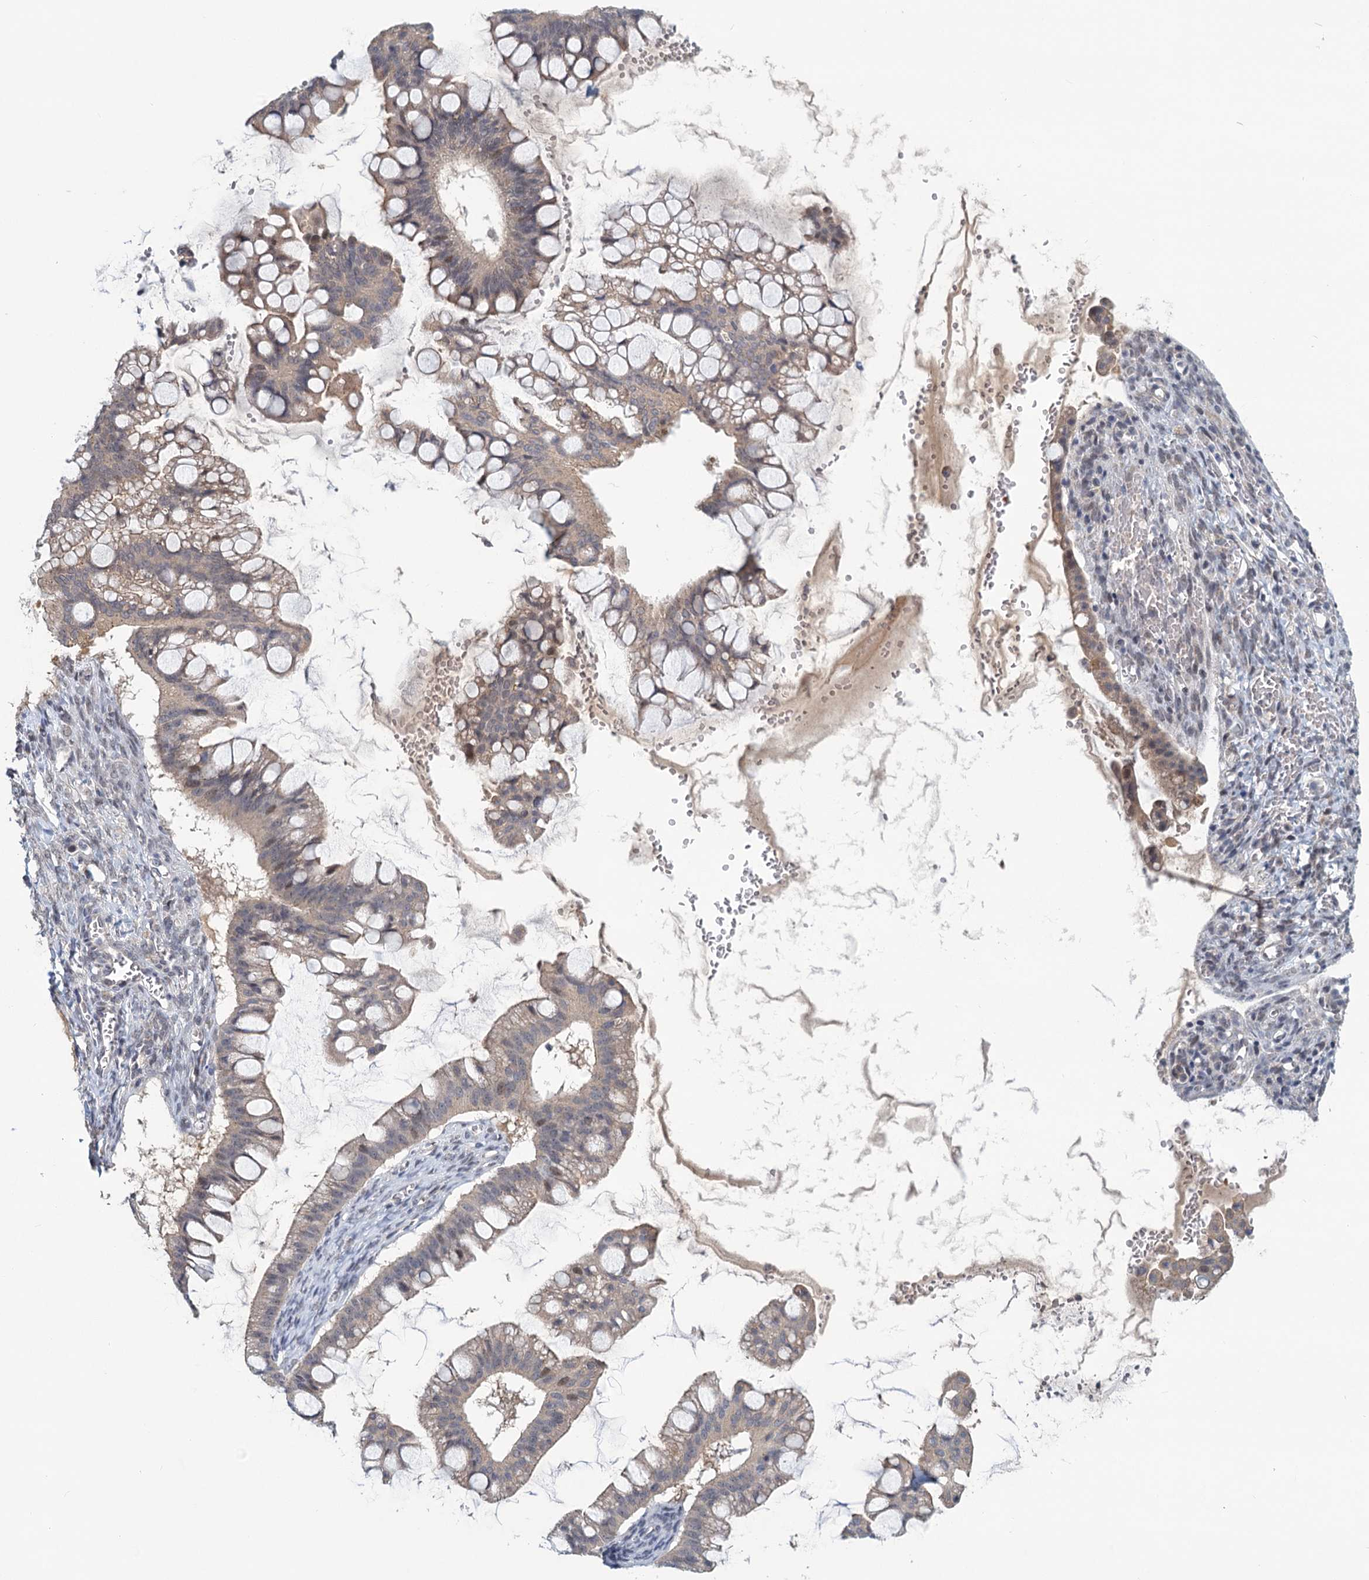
{"staining": {"intensity": "weak", "quantity": "<25%", "location": "cytoplasmic/membranous"}, "tissue": "ovarian cancer", "cell_type": "Tumor cells", "image_type": "cancer", "snomed": [{"axis": "morphology", "description": "Cystadenocarcinoma, mucinous, NOS"}, {"axis": "topography", "description": "Ovary"}], "caption": "Ovarian mucinous cystadenocarcinoma stained for a protein using immunohistochemistry shows no positivity tumor cells.", "gene": "STAP1", "patient": {"sex": "female", "age": 73}}